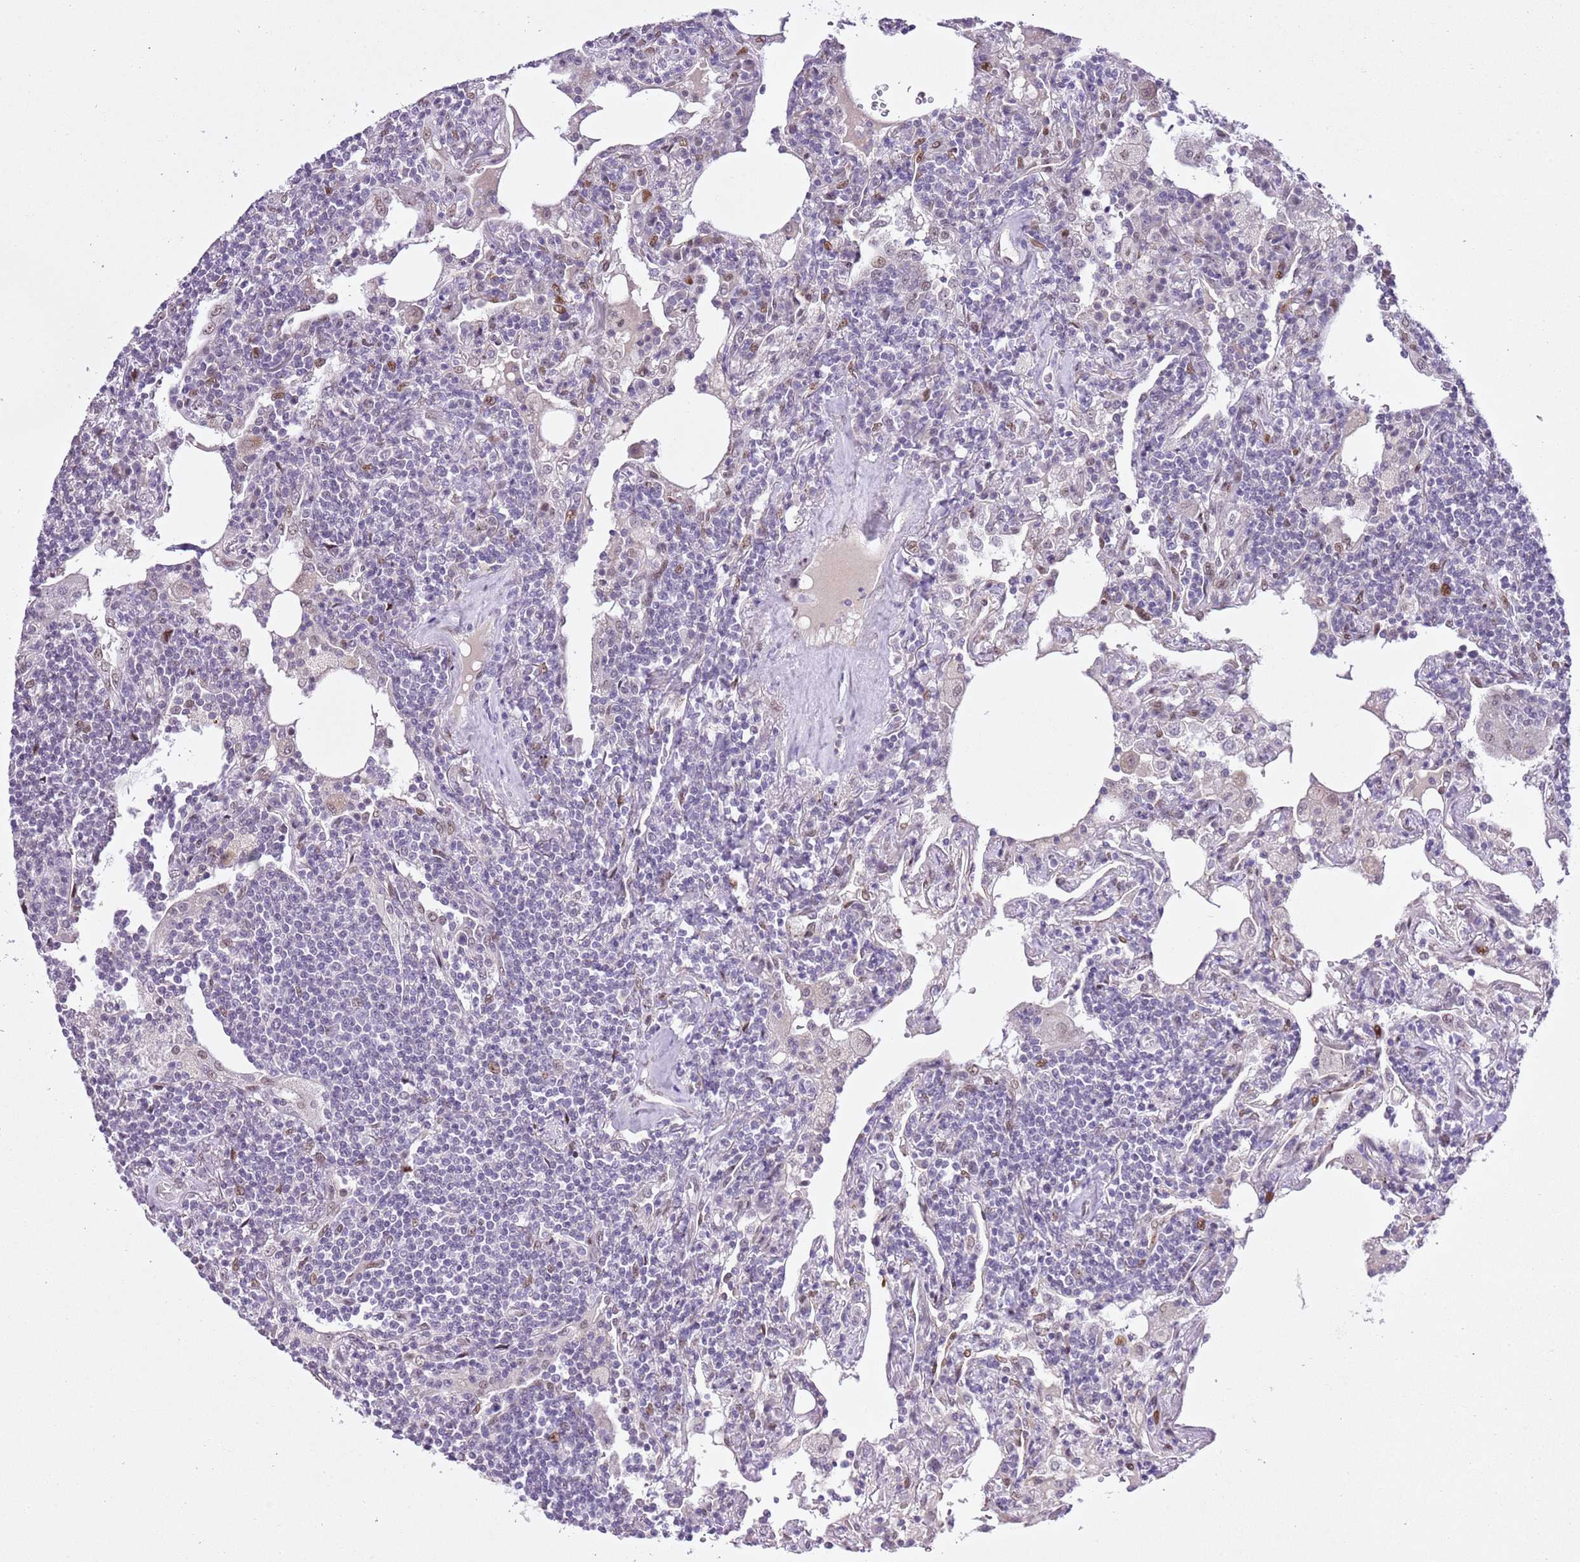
{"staining": {"intensity": "negative", "quantity": "none", "location": "none"}, "tissue": "lymphoma", "cell_type": "Tumor cells", "image_type": "cancer", "snomed": [{"axis": "morphology", "description": "Malignant lymphoma, non-Hodgkin's type, Low grade"}, {"axis": "topography", "description": "Lung"}], "caption": "Immunohistochemistry of low-grade malignant lymphoma, non-Hodgkin's type reveals no staining in tumor cells.", "gene": "NACC2", "patient": {"sex": "female", "age": 71}}